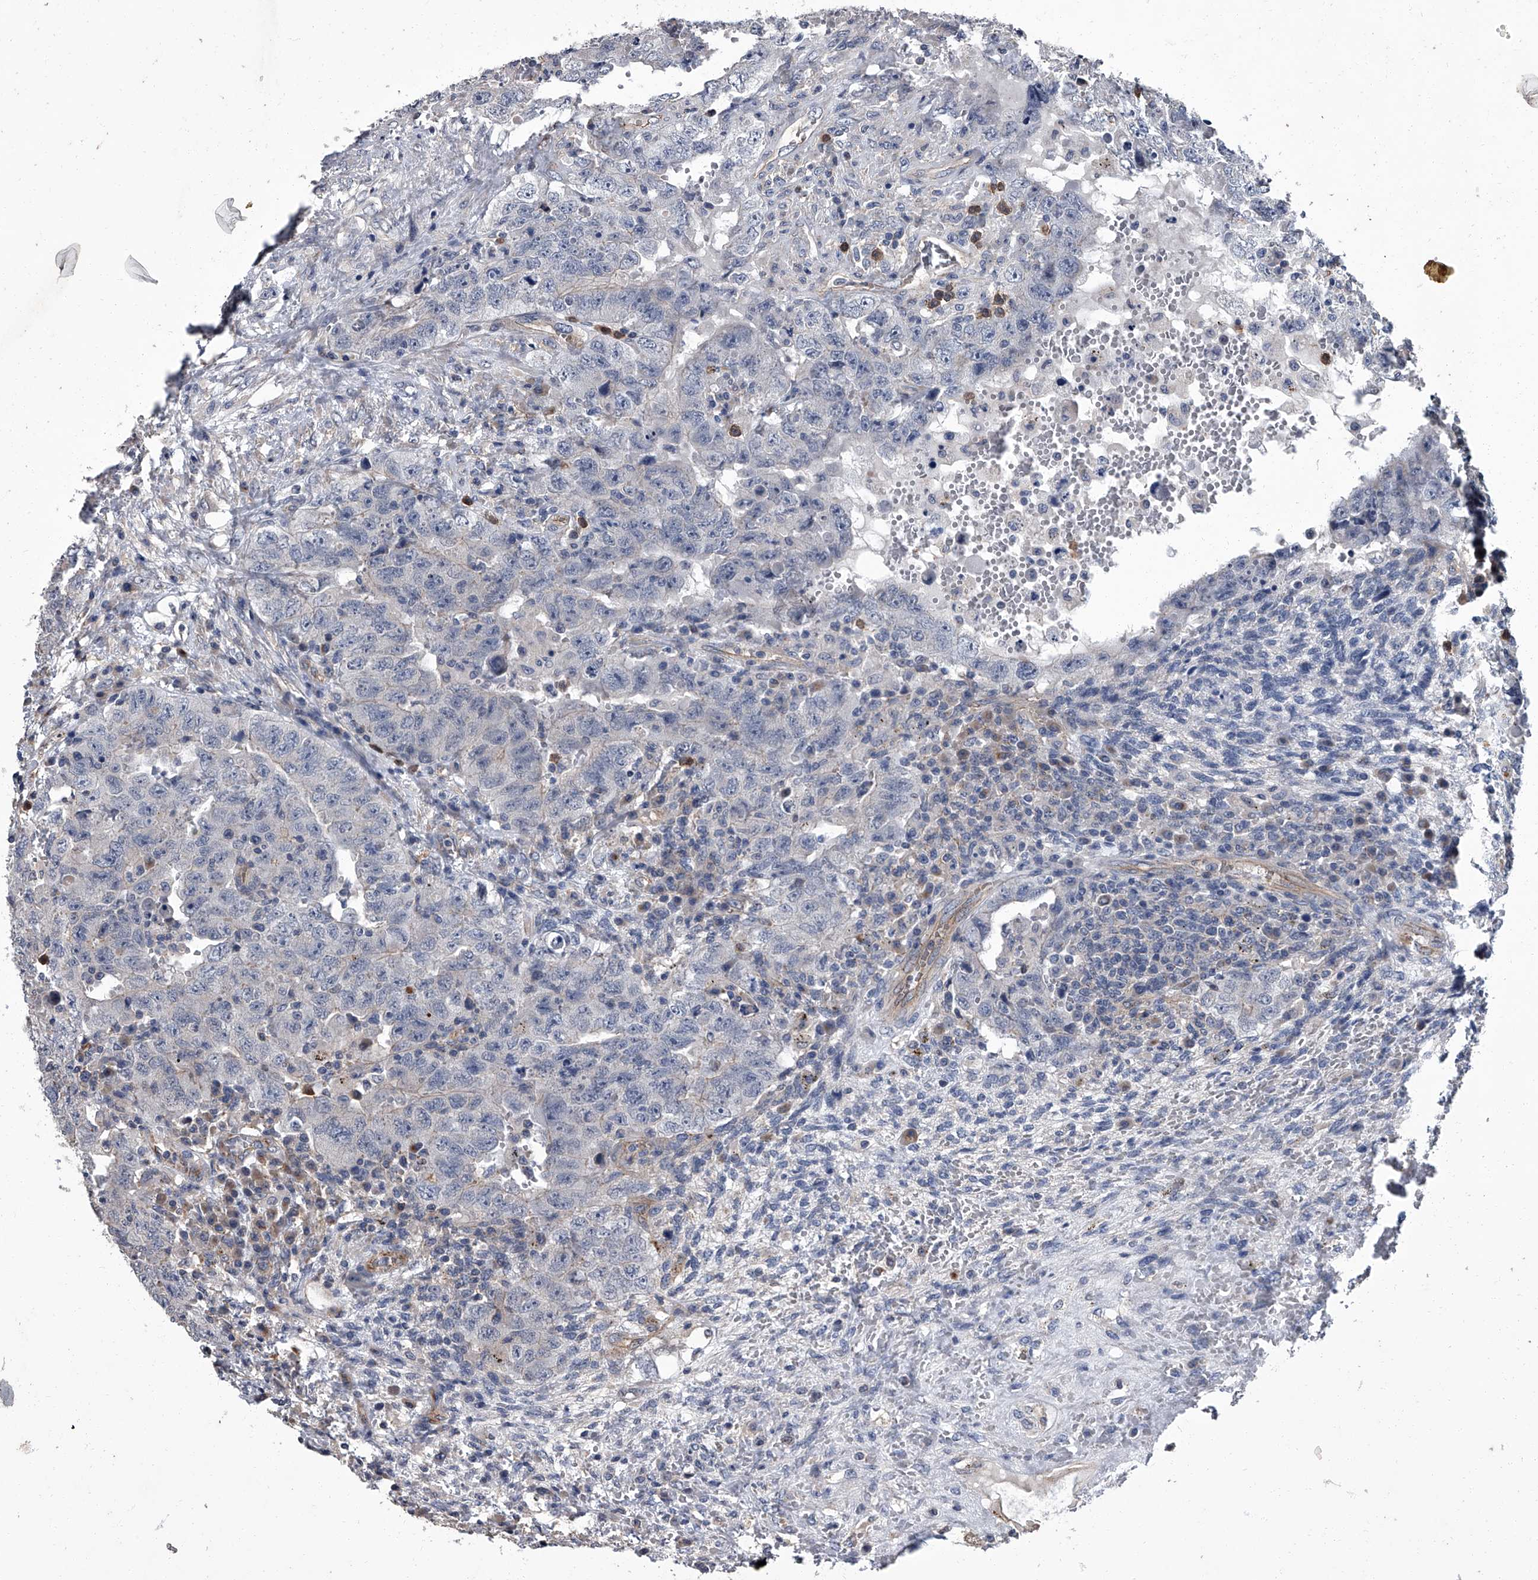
{"staining": {"intensity": "negative", "quantity": "none", "location": "none"}, "tissue": "testis cancer", "cell_type": "Tumor cells", "image_type": "cancer", "snomed": [{"axis": "morphology", "description": "Carcinoma, Embryonal, NOS"}, {"axis": "topography", "description": "Testis"}], "caption": "An immunohistochemistry (IHC) photomicrograph of testis cancer (embryonal carcinoma) is shown. There is no staining in tumor cells of testis cancer (embryonal carcinoma). (Stains: DAB IHC with hematoxylin counter stain, Microscopy: brightfield microscopy at high magnification).", "gene": "SIRT4", "patient": {"sex": "male", "age": 26}}